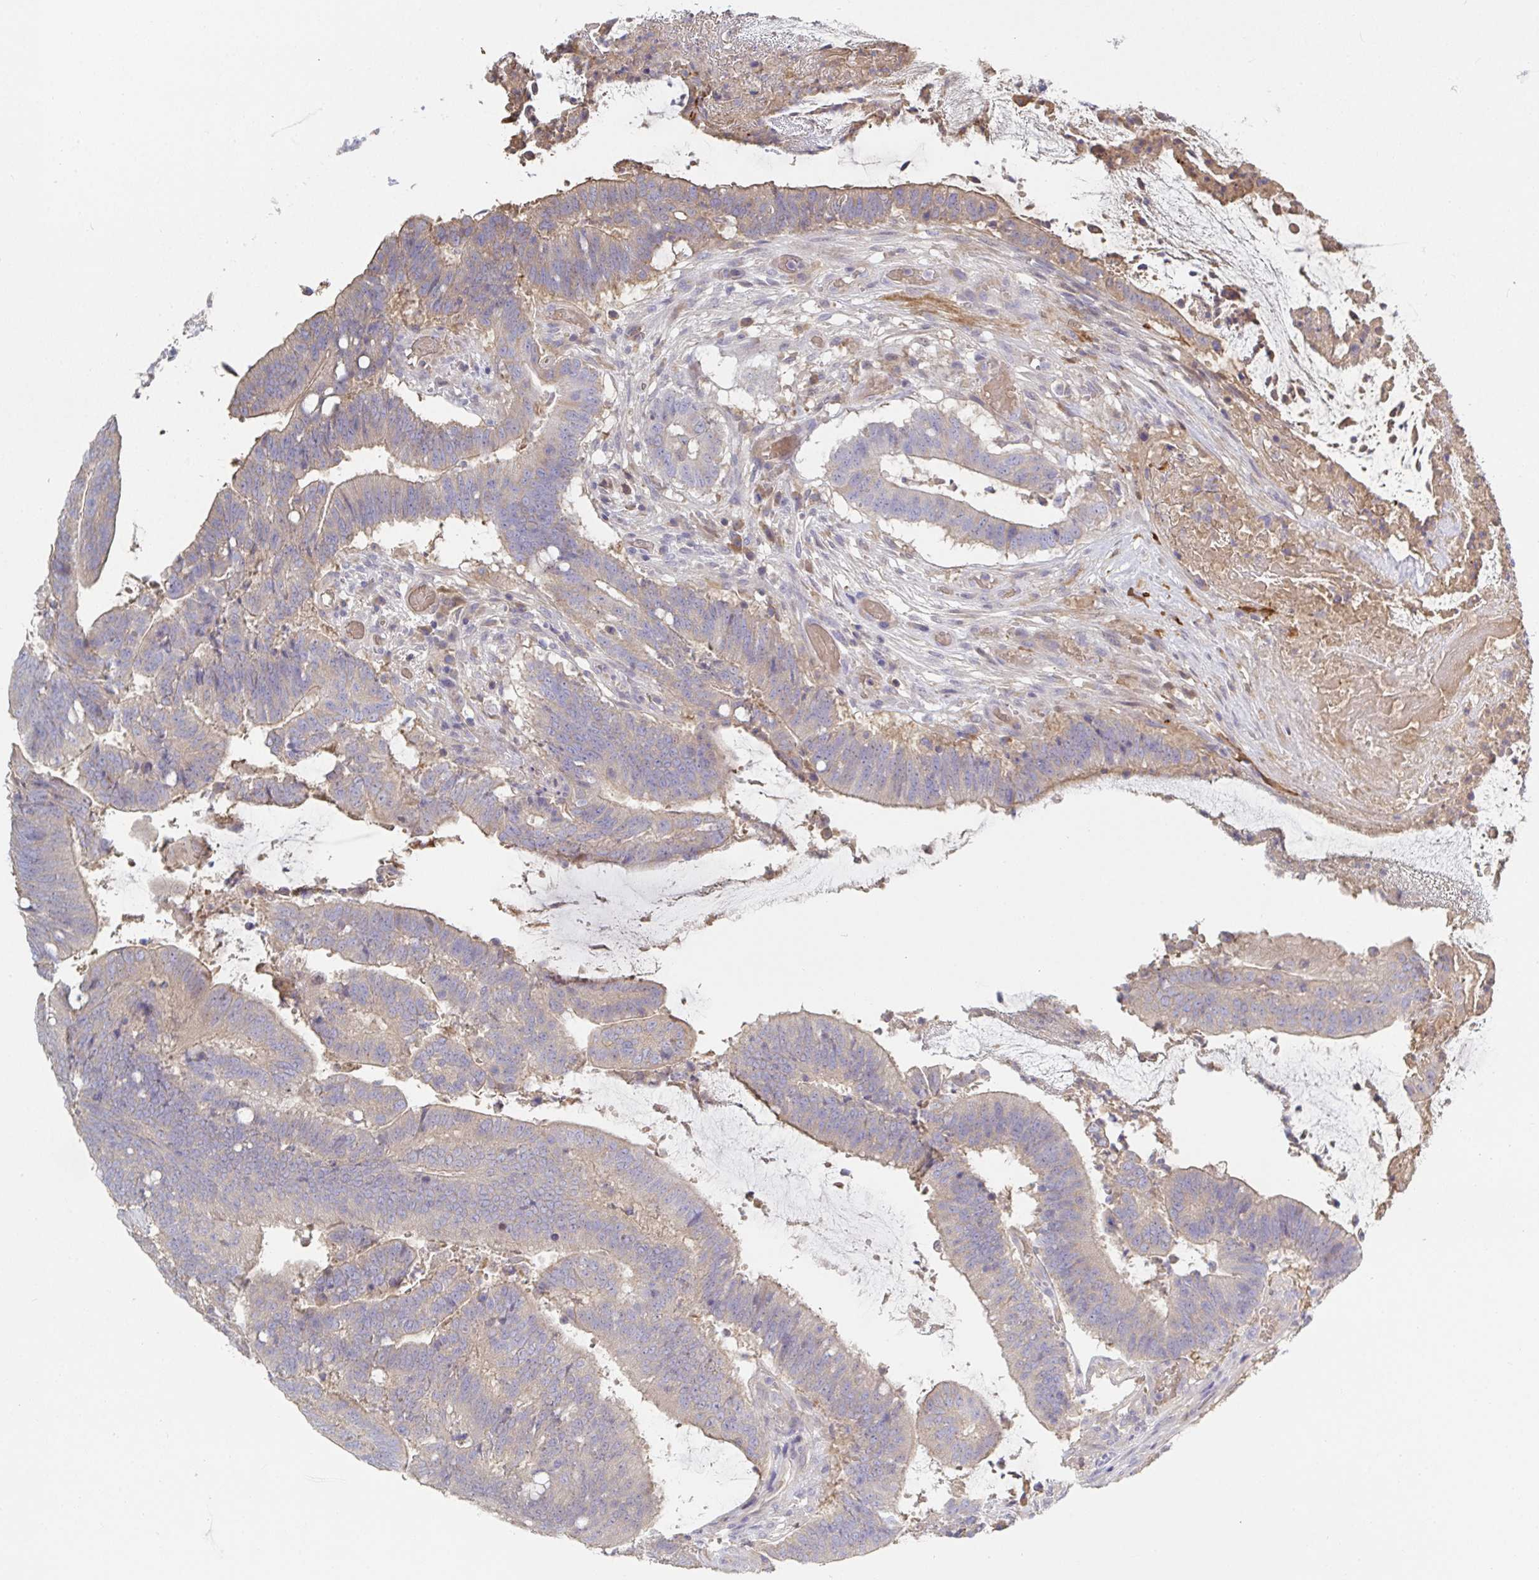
{"staining": {"intensity": "moderate", "quantity": "<25%", "location": "cytoplasmic/membranous"}, "tissue": "colorectal cancer", "cell_type": "Tumor cells", "image_type": "cancer", "snomed": [{"axis": "morphology", "description": "Adenocarcinoma, NOS"}, {"axis": "topography", "description": "Colon"}], "caption": "Immunohistochemical staining of human colorectal cancer demonstrates moderate cytoplasmic/membranous protein expression in about <25% of tumor cells.", "gene": "ANO5", "patient": {"sex": "female", "age": 43}}